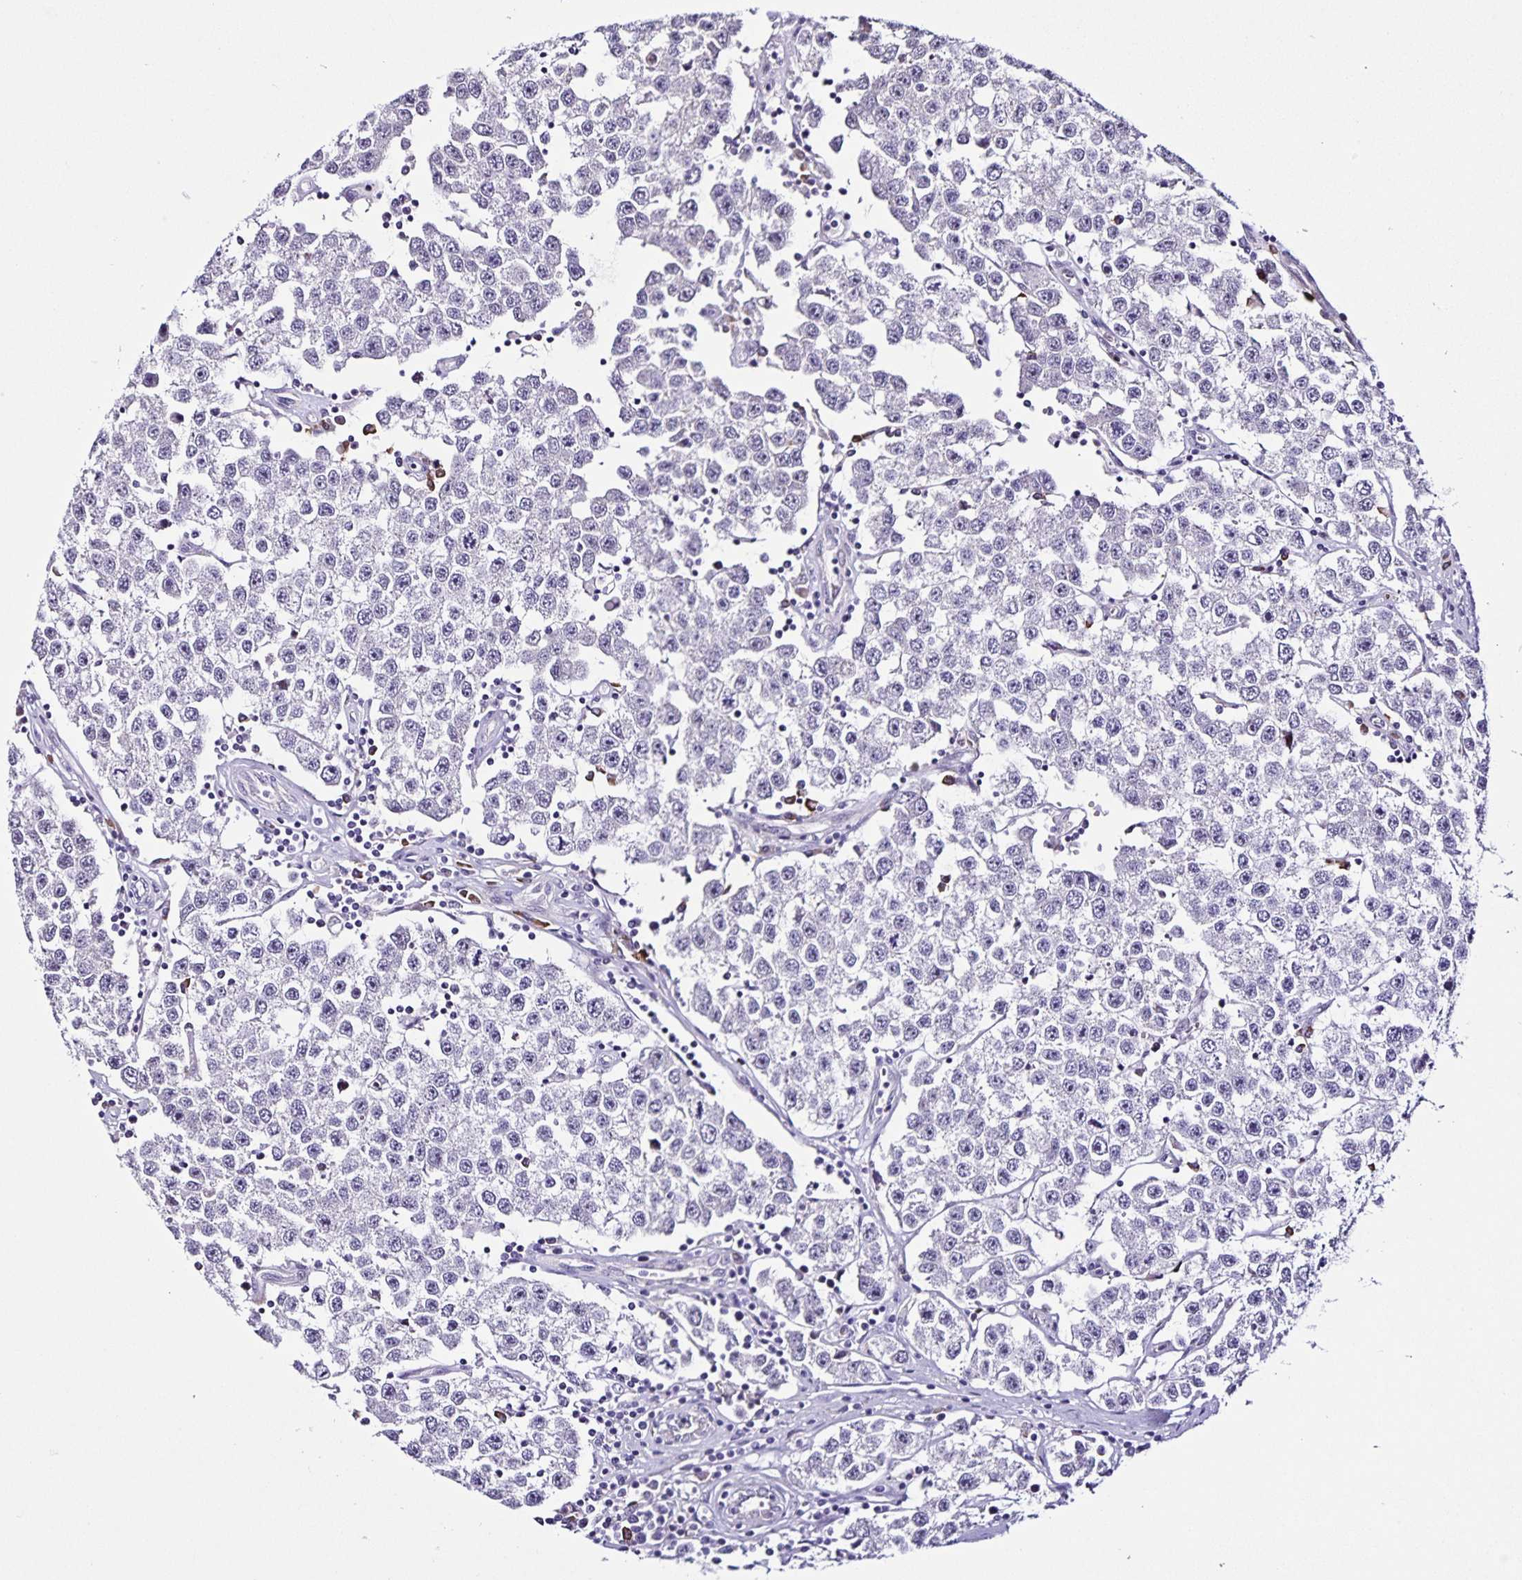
{"staining": {"intensity": "negative", "quantity": "none", "location": "none"}, "tissue": "testis cancer", "cell_type": "Tumor cells", "image_type": "cancer", "snomed": [{"axis": "morphology", "description": "Seminoma, NOS"}, {"axis": "topography", "description": "Testis"}], "caption": "The histopathology image shows no staining of tumor cells in testis seminoma.", "gene": "RNFT2", "patient": {"sex": "male", "age": 34}}